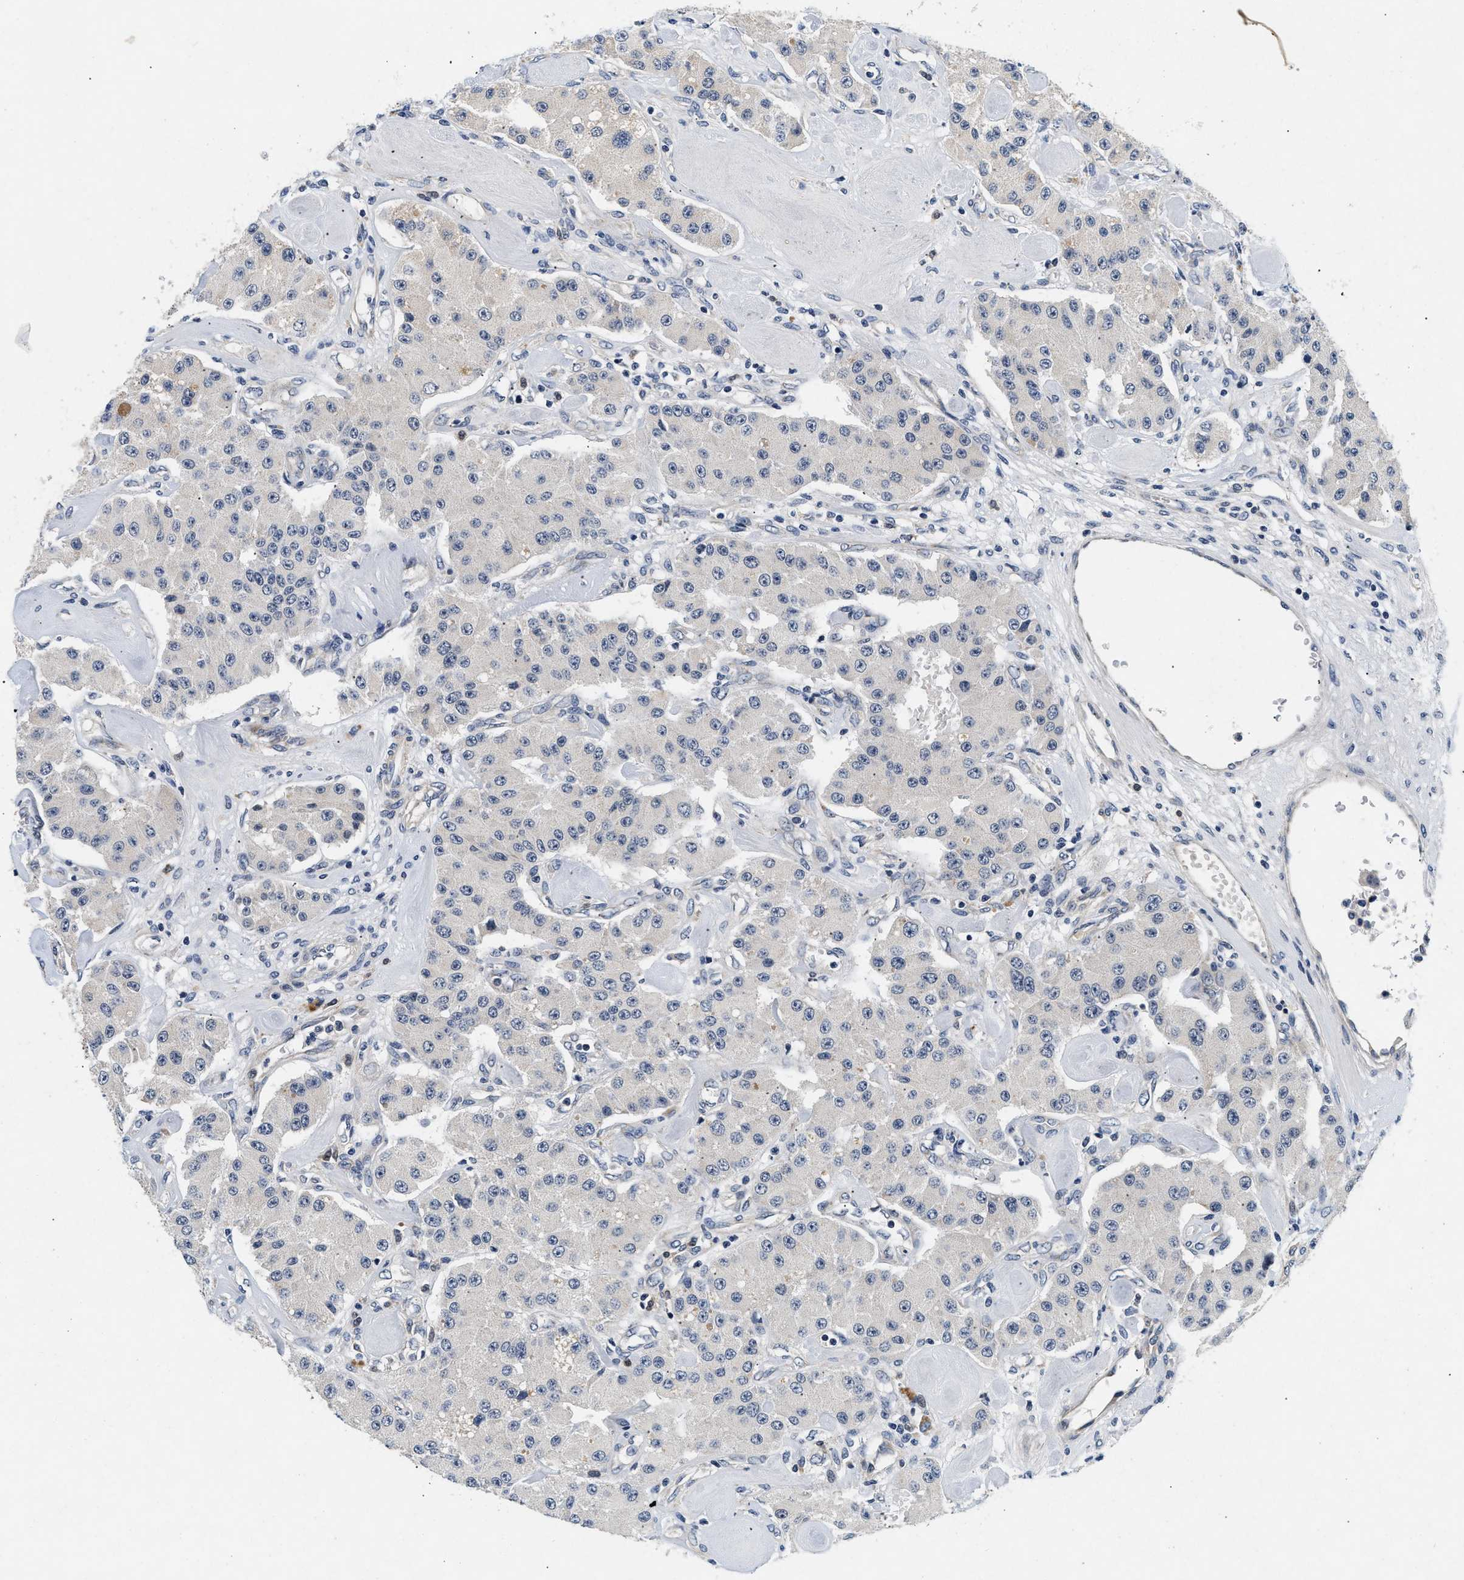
{"staining": {"intensity": "weak", "quantity": "25%-75%", "location": "cytoplasmic/membranous"}, "tissue": "carcinoid", "cell_type": "Tumor cells", "image_type": "cancer", "snomed": [{"axis": "morphology", "description": "Carcinoid, malignant, NOS"}, {"axis": "topography", "description": "Pancreas"}], "caption": "About 25%-75% of tumor cells in carcinoid (malignant) show weak cytoplasmic/membranous protein staining as visualized by brown immunohistochemical staining.", "gene": "PDP1", "patient": {"sex": "male", "age": 41}}